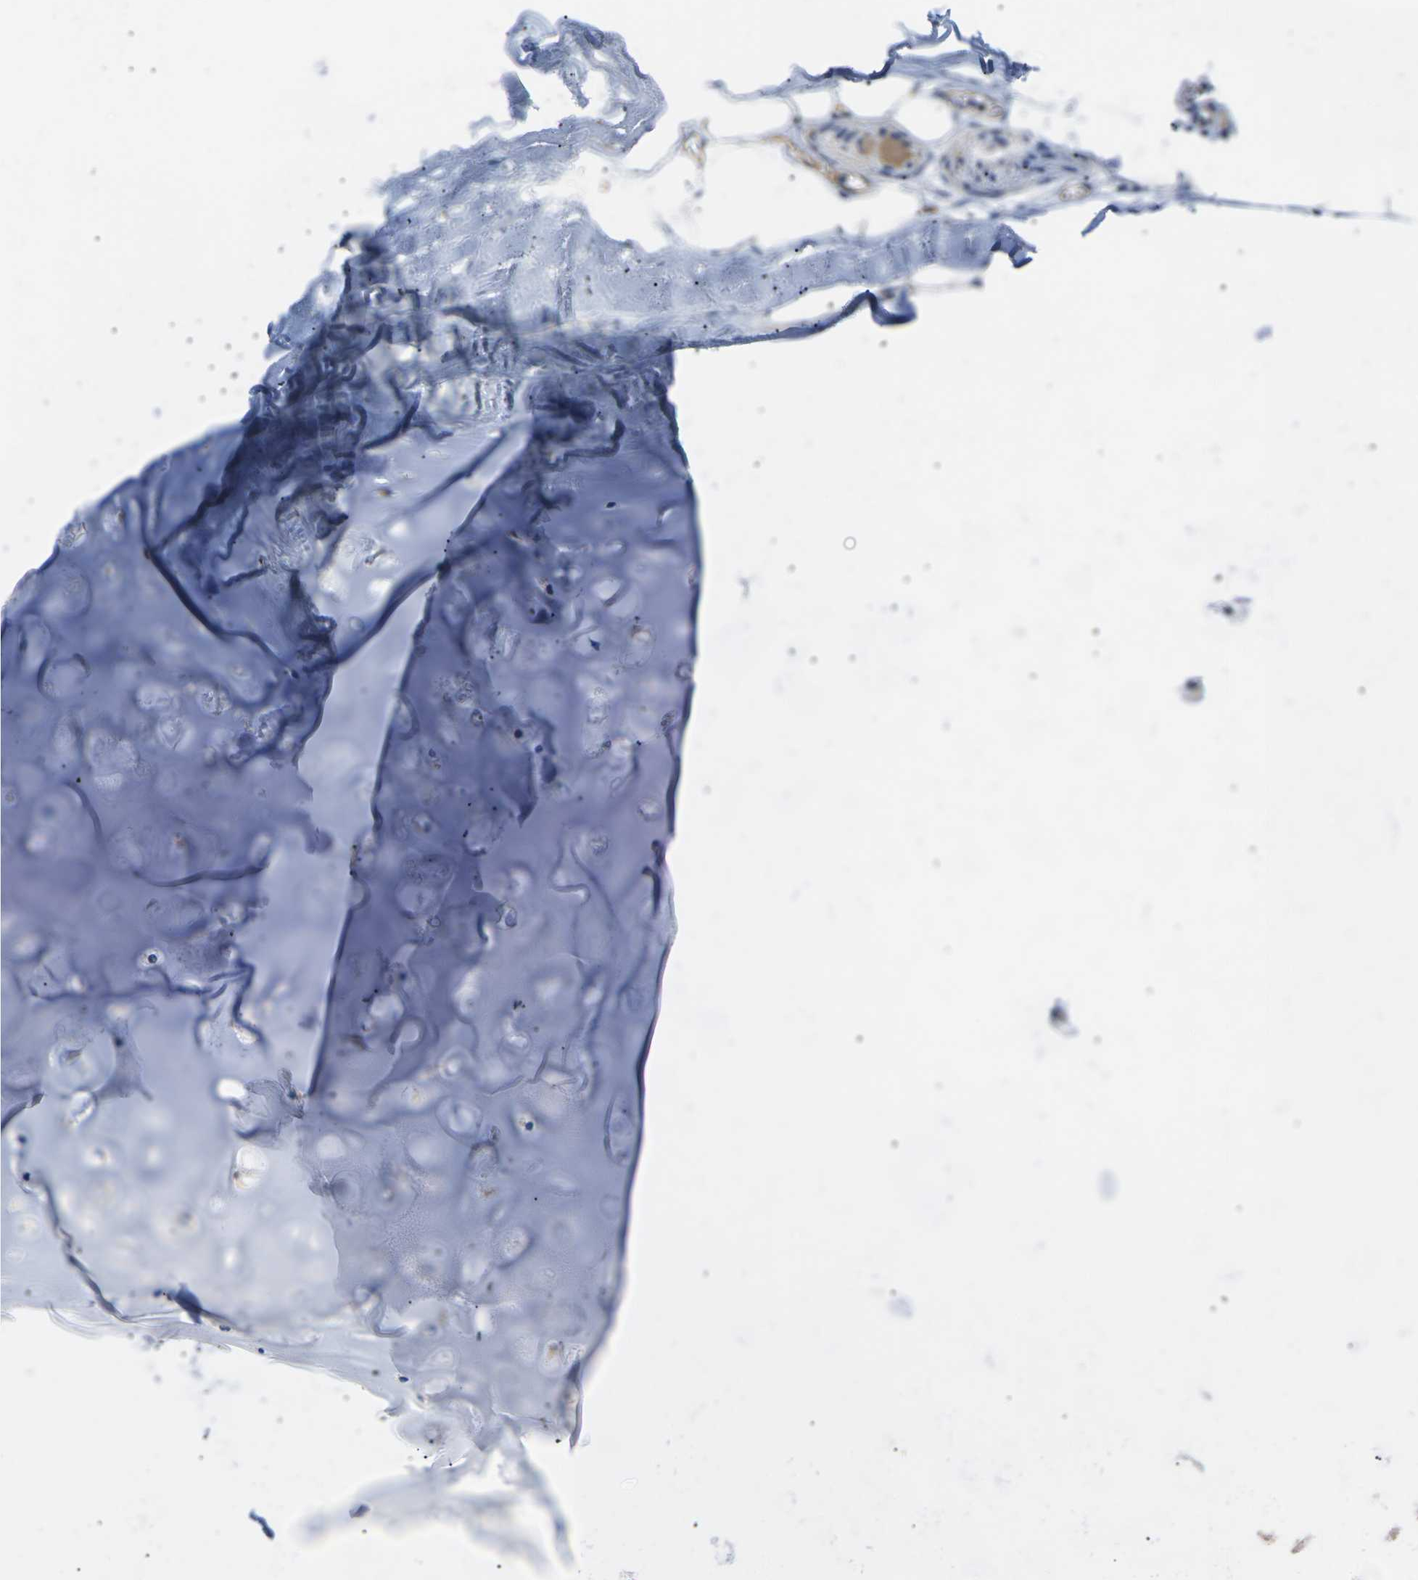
{"staining": {"intensity": "moderate", "quantity": ">75%", "location": "cytoplasmic/membranous,nuclear"}, "tissue": "adipose tissue", "cell_type": "Adipocytes", "image_type": "normal", "snomed": [{"axis": "morphology", "description": "Normal tissue, NOS"}, {"axis": "topography", "description": "Bronchus"}], "caption": "Adipose tissue stained with immunohistochemistry (IHC) shows moderate cytoplasmic/membranous,nuclear staining in about >75% of adipocytes.", "gene": "KLHDC8B", "patient": {"sex": "female", "age": 73}}